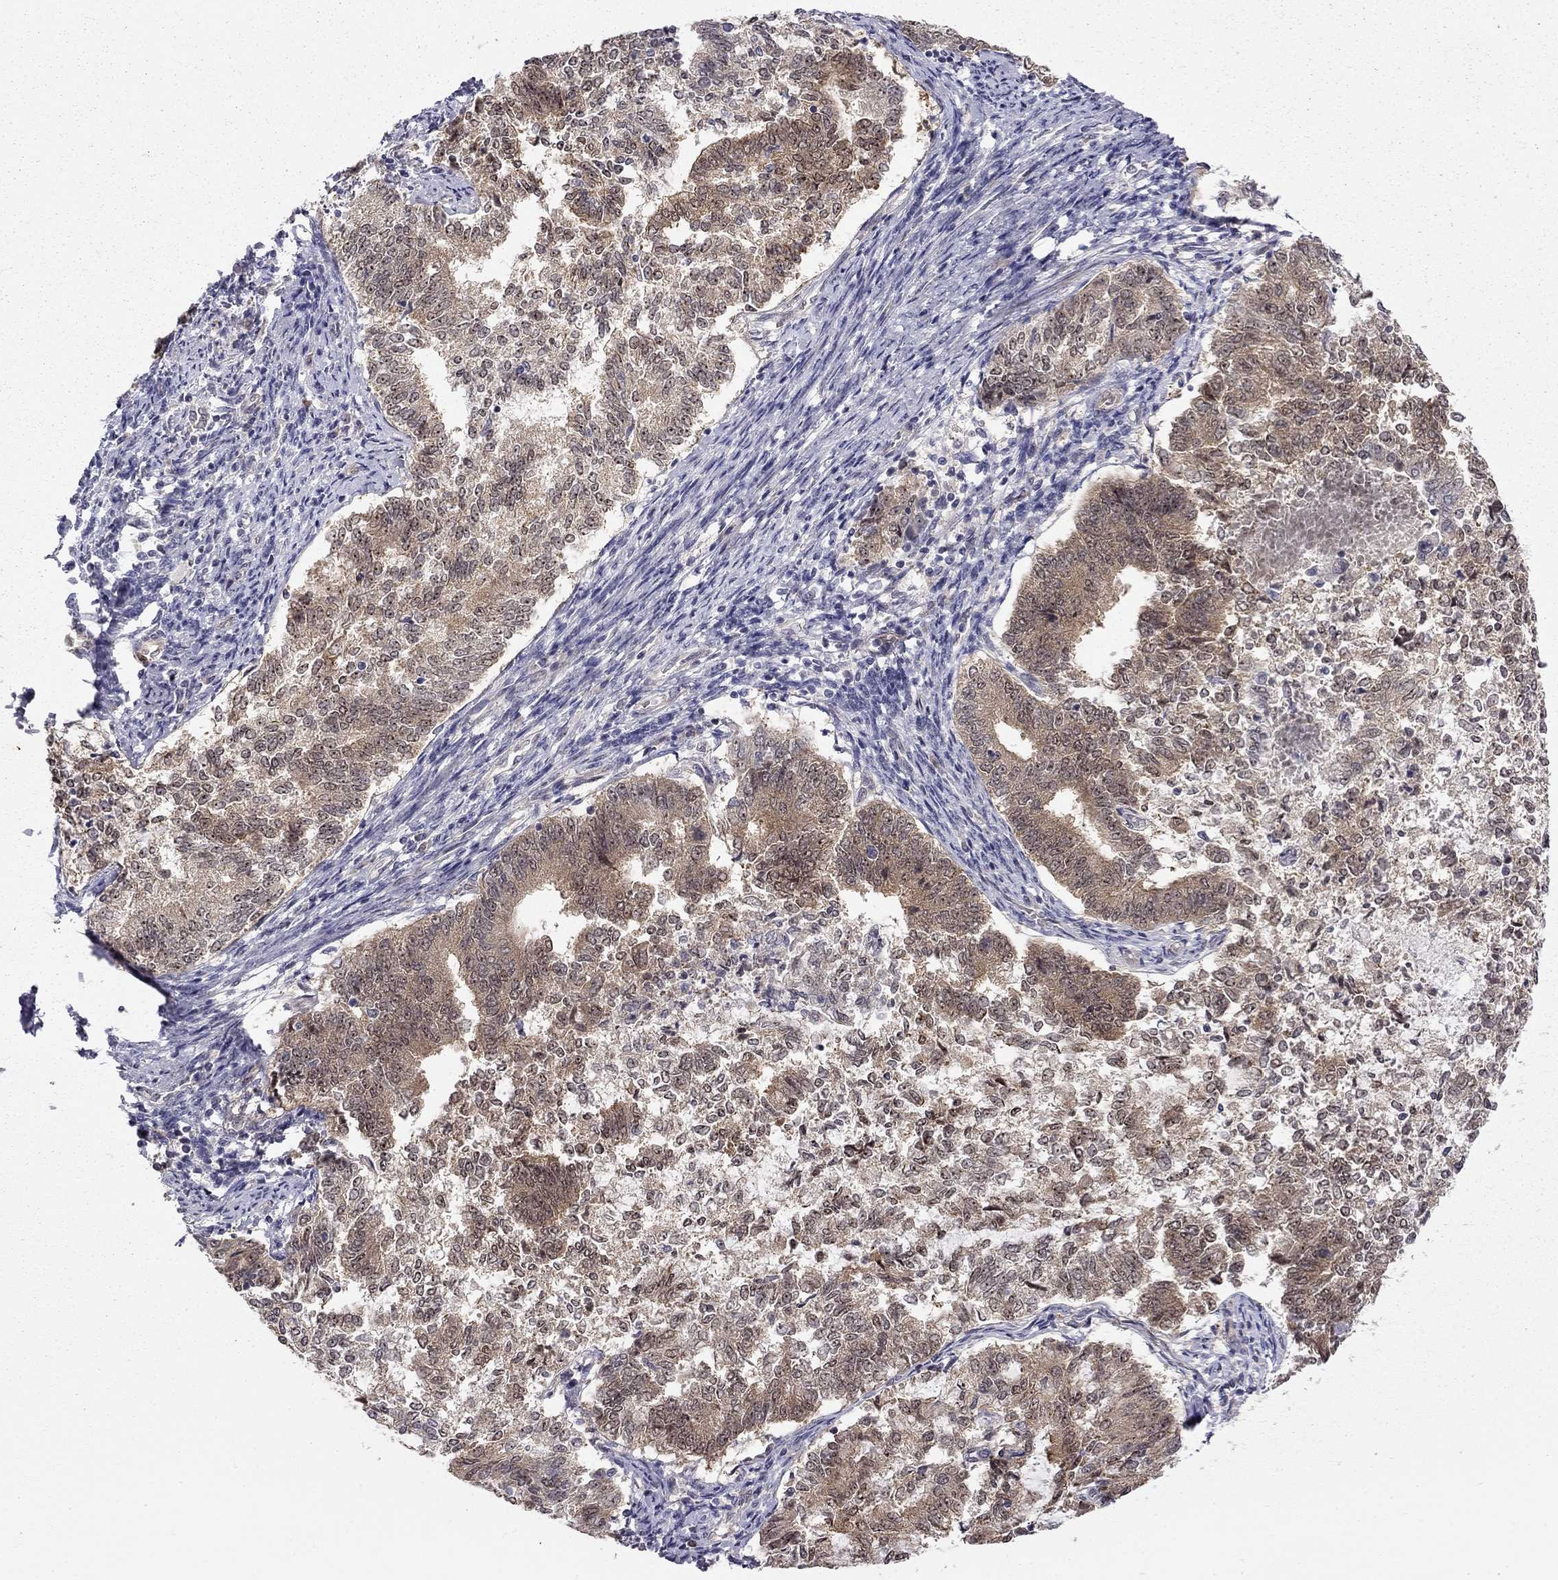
{"staining": {"intensity": "moderate", "quantity": ">75%", "location": "cytoplasmic/membranous"}, "tissue": "endometrial cancer", "cell_type": "Tumor cells", "image_type": "cancer", "snomed": [{"axis": "morphology", "description": "Adenocarcinoma, NOS"}, {"axis": "topography", "description": "Endometrium"}], "caption": "A brown stain shows moderate cytoplasmic/membranous staining of a protein in endometrial cancer (adenocarcinoma) tumor cells.", "gene": "STXBP6", "patient": {"sex": "female", "age": 65}}